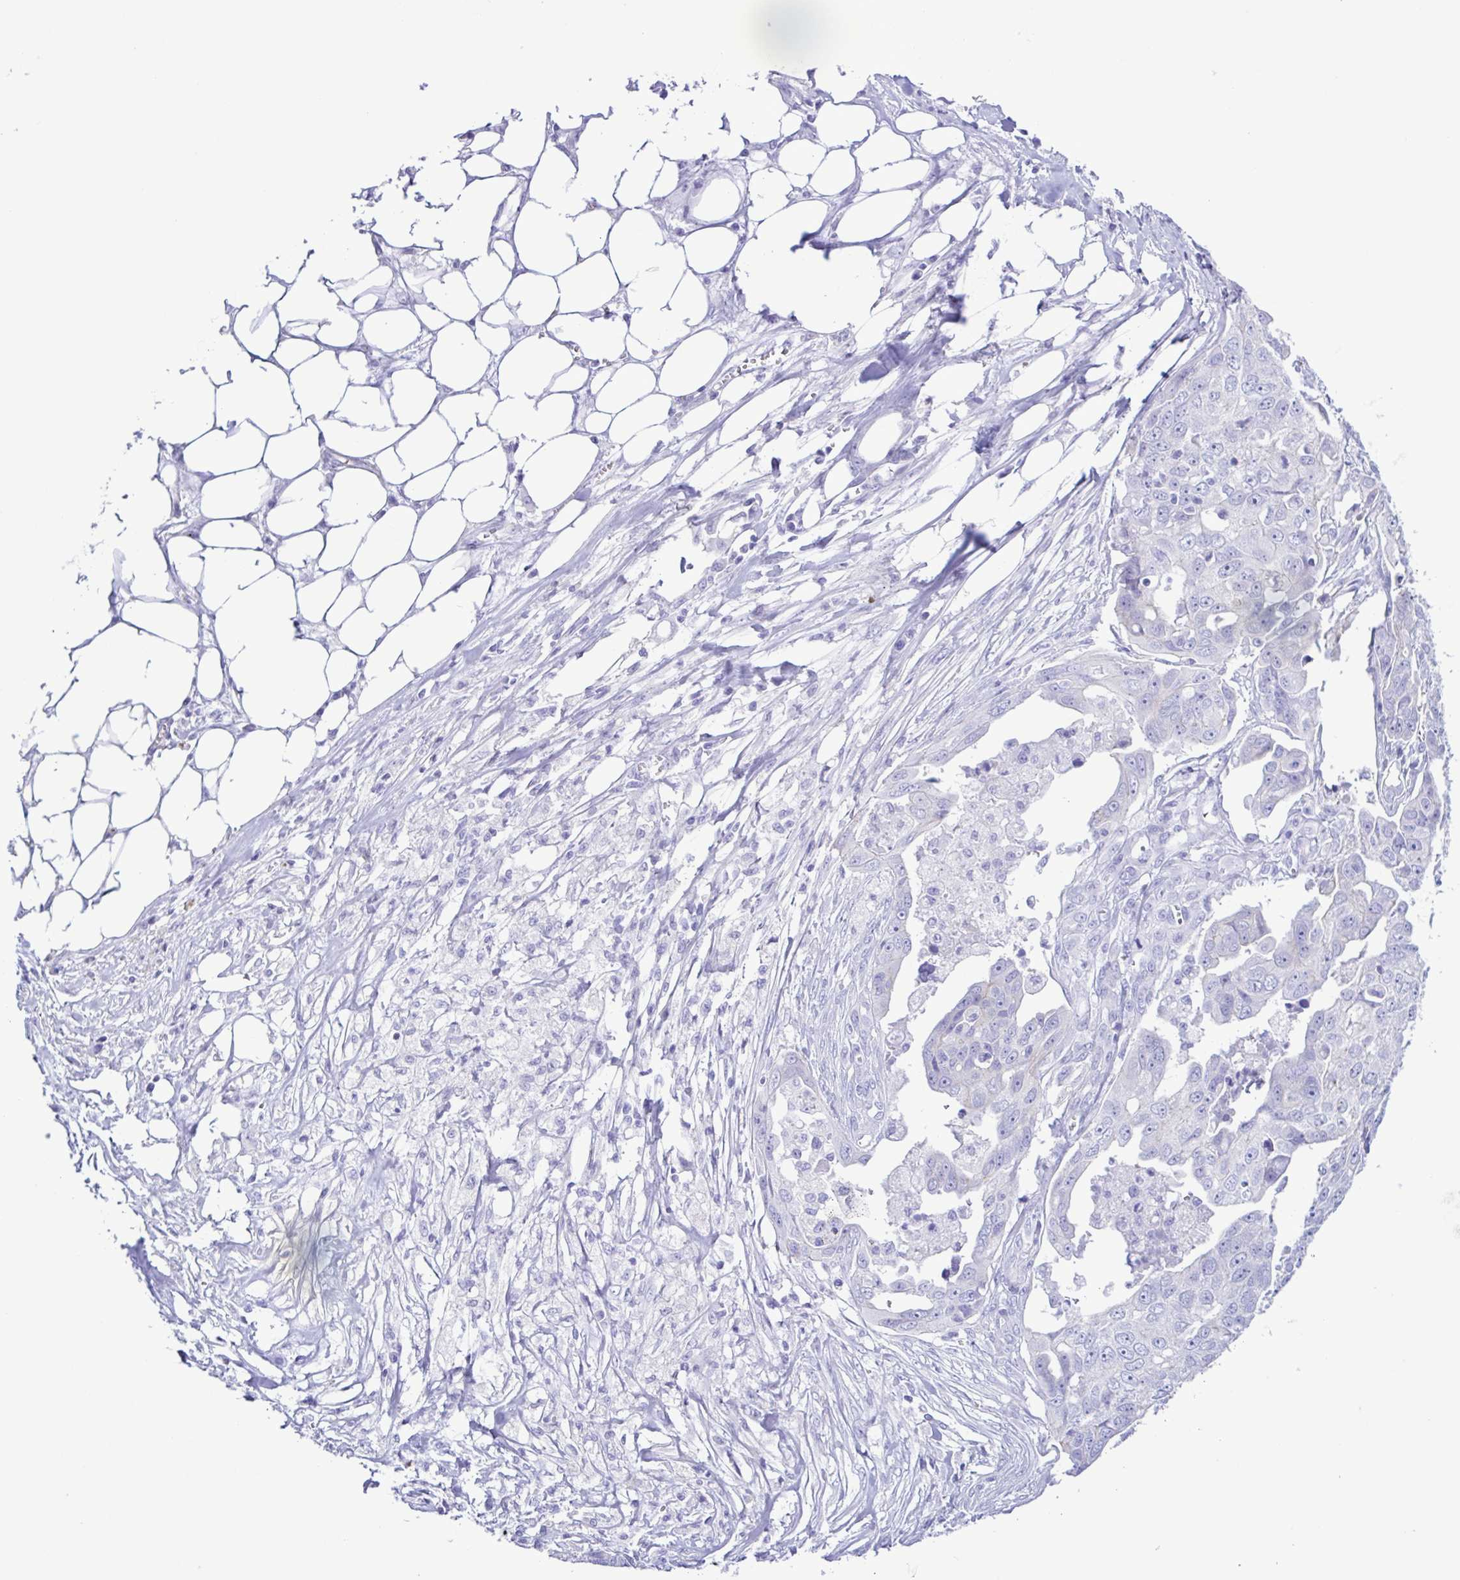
{"staining": {"intensity": "negative", "quantity": "none", "location": "none"}, "tissue": "ovarian cancer", "cell_type": "Tumor cells", "image_type": "cancer", "snomed": [{"axis": "morphology", "description": "Carcinoma, endometroid"}, {"axis": "topography", "description": "Ovary"}], "caption": "This is an immunohistochemistry histopathology image of human ovarian cancer. There is no positivity in tumor cells.", "gene": "CYP11A1", "patient": {"sex": "female", "age": 70}}